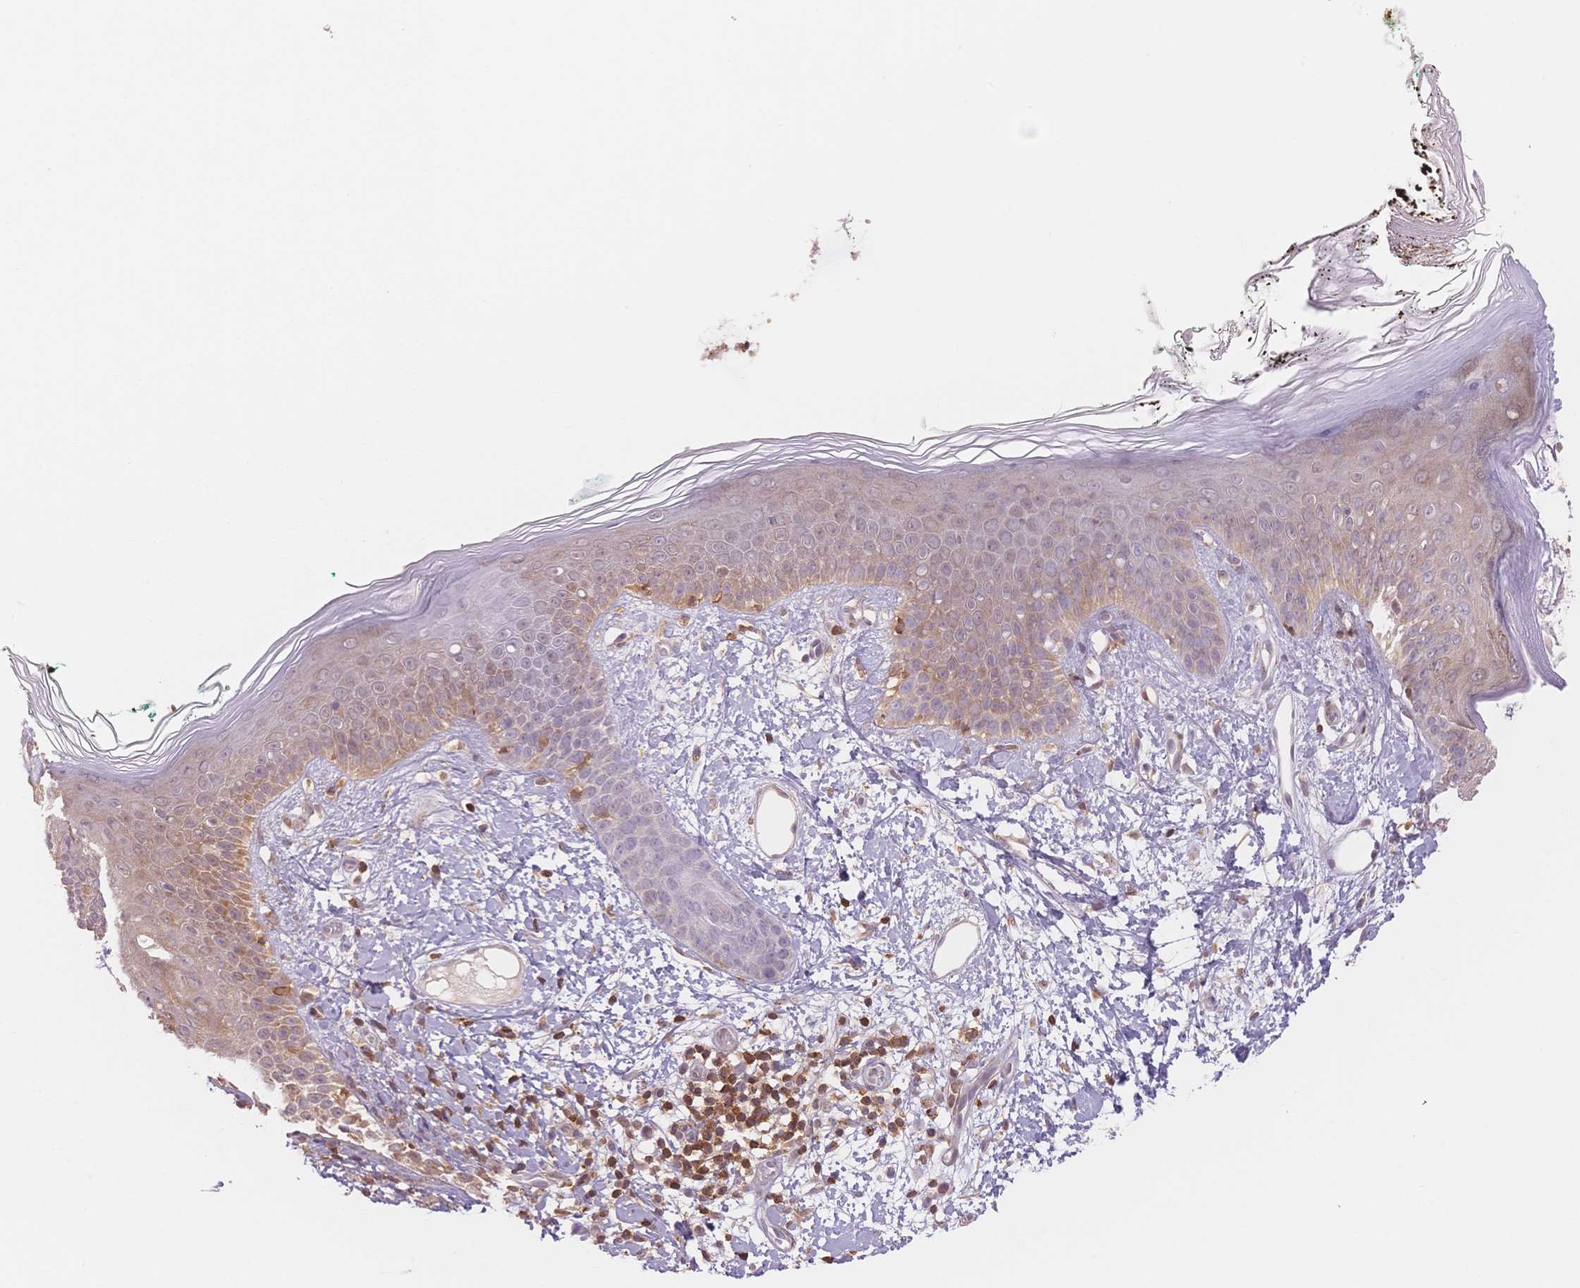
{"staining": {"intensity": "moderate", "quantity": ">75%", "location": "cytoplasmic/membranous"}, "tissue": "skin", "cell_type": "Fibroblasts", "image_type": "normal", "snomed": [{"axis": "morphology", "description": "Normal tissue, NOS"}, {"axis": "topography", "description": "Skin"}], "caption": "IHC of benign human skin reveals medium levels of moderate cytoplasmic/membranous expression in approximately >75% of fibroblasts.", "gene": "STK39", "patient": {"sex": "female", "age": 34}}